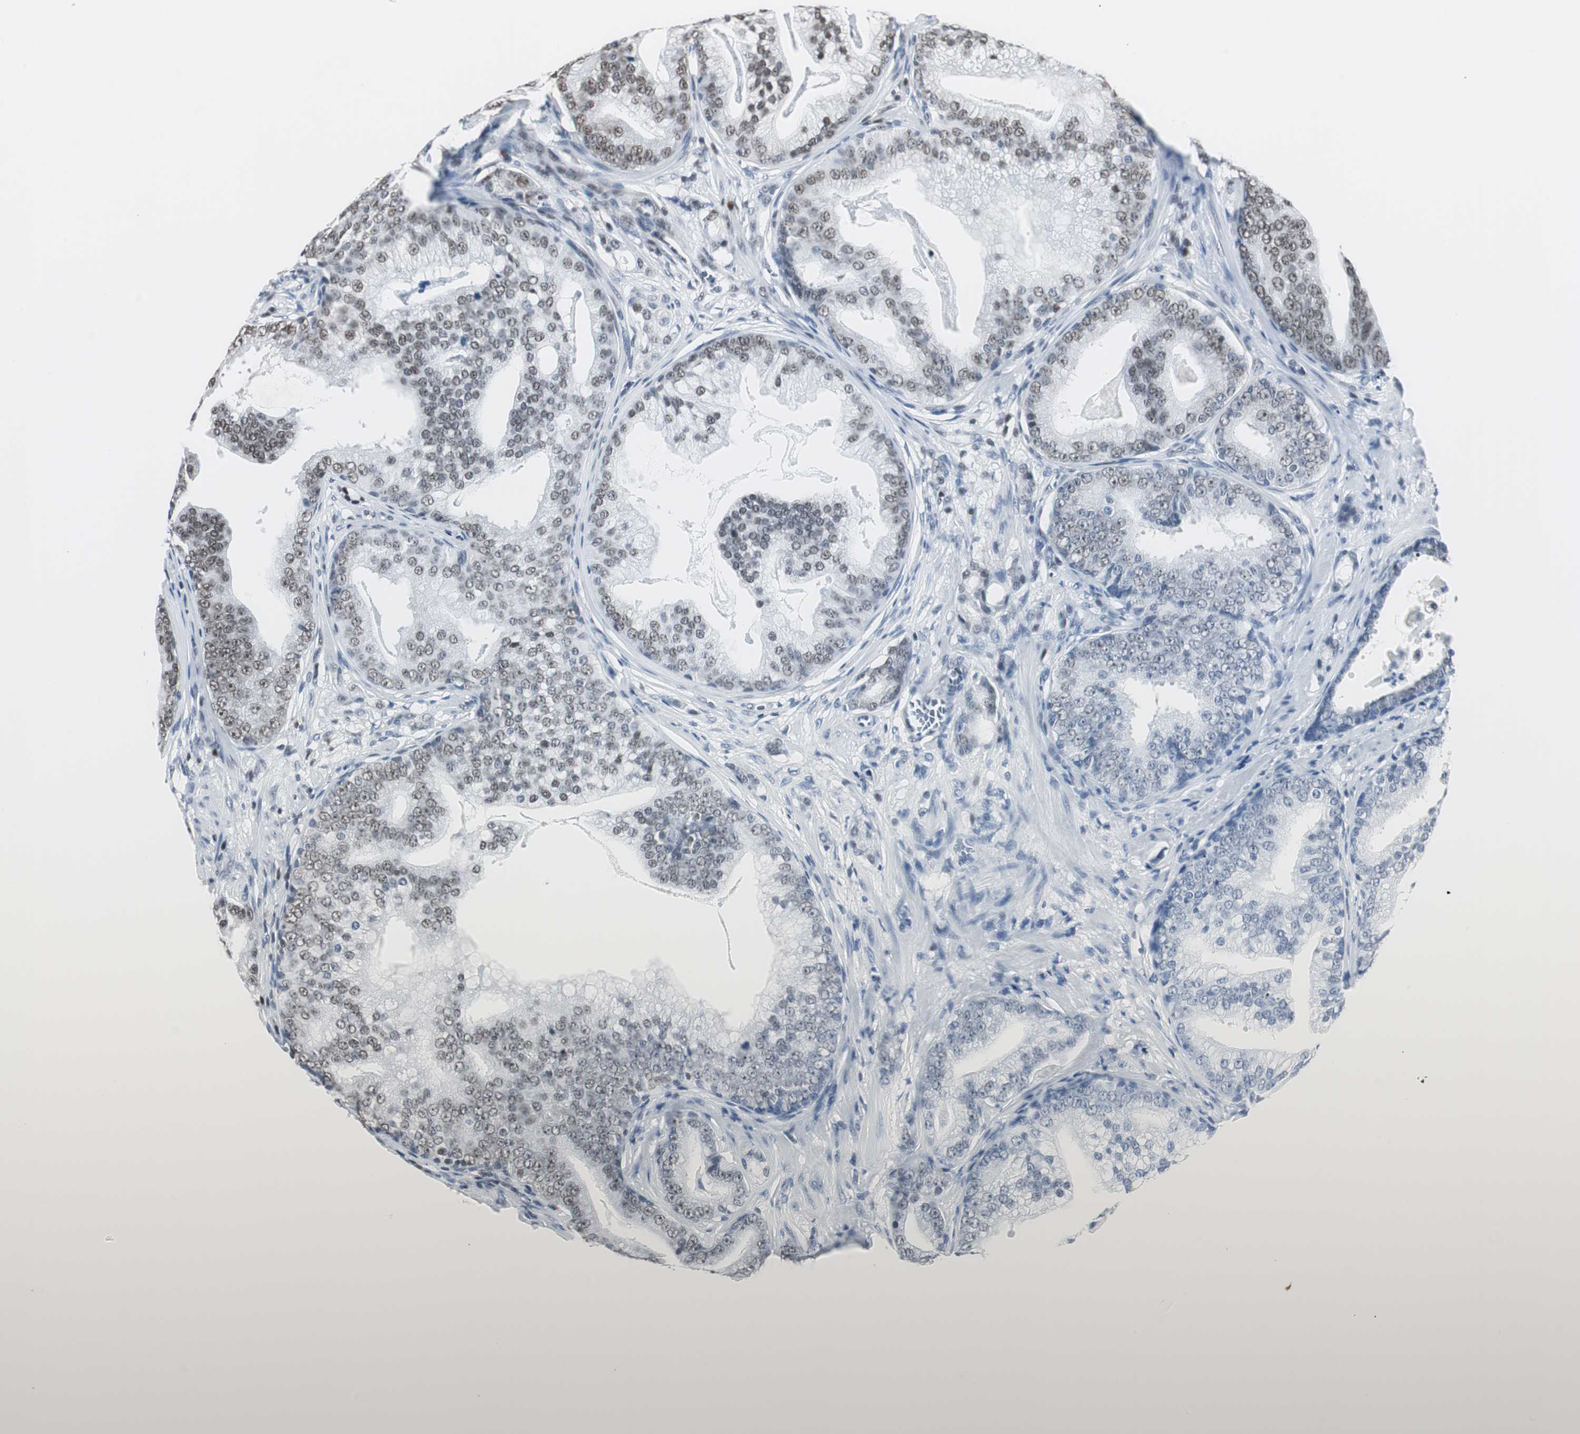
{"staining": {"intensity": "weak", "quantity": "25%-75%", "location": "nuclear"}, "tissue": "prostate cancer", "cell_type": "Tumor cells", "image_type": "cancer", "snomed": [{"axis": "morphology", "description": "Adenocarcinoma, Low grade"}, {"axis": "topography", "description": "Prostate"}], "caption": "Immunohistochemistry (IHC) (DAB (3,3'-diaminobenzidine)) staining of prostate adenocarcinoma (low-grade) reveals weak nuclear protein staining in approximately 25%-75% of tumor cells. Using DAB (3,3'-diaminobenzidine) (brown) and hematoxylin (blue) stains, captured at high magnification using brightfield microscopy.", "gene": "RAD9A", "patient": {"sex": "male", "age": 58}}